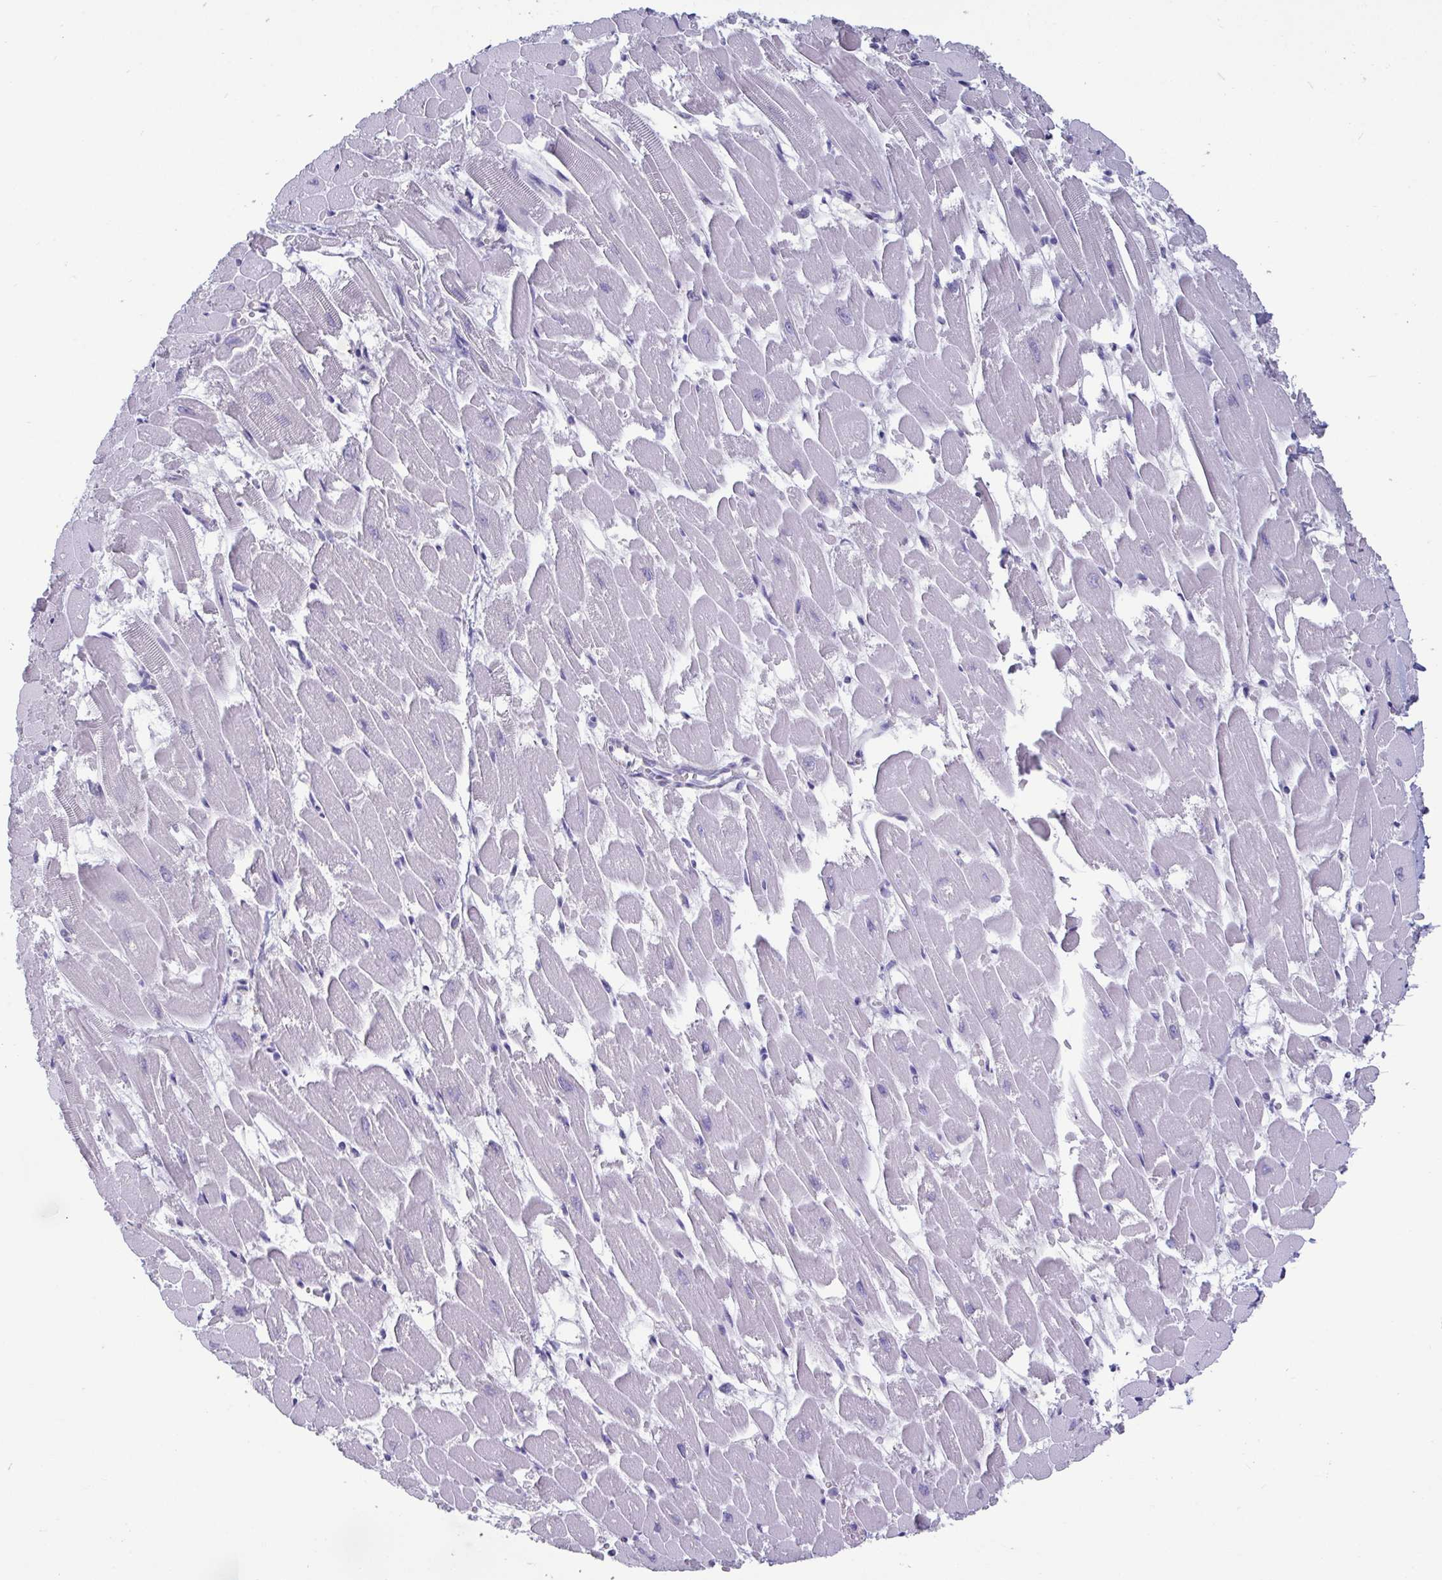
{"staining": {"intensity": "negative", "quantity": "none", "location": "none"}, "tissue": "heart muscle", "cell_type": "Cardiomyocytes", "image_type": "normal", "snomed": [{"axis": "morphology", "description": "Normal tissue, NOS"}, {"axis": "topography", "description": "Heart"}], "caption": "Immunohistochemistry (IHC) image of normal human heart muscle stained for a protein (brown), which exhibits no staining in cardiomyocytes.", "gene": "IDH1", "patient": {"sex": "female", "age": 52}}